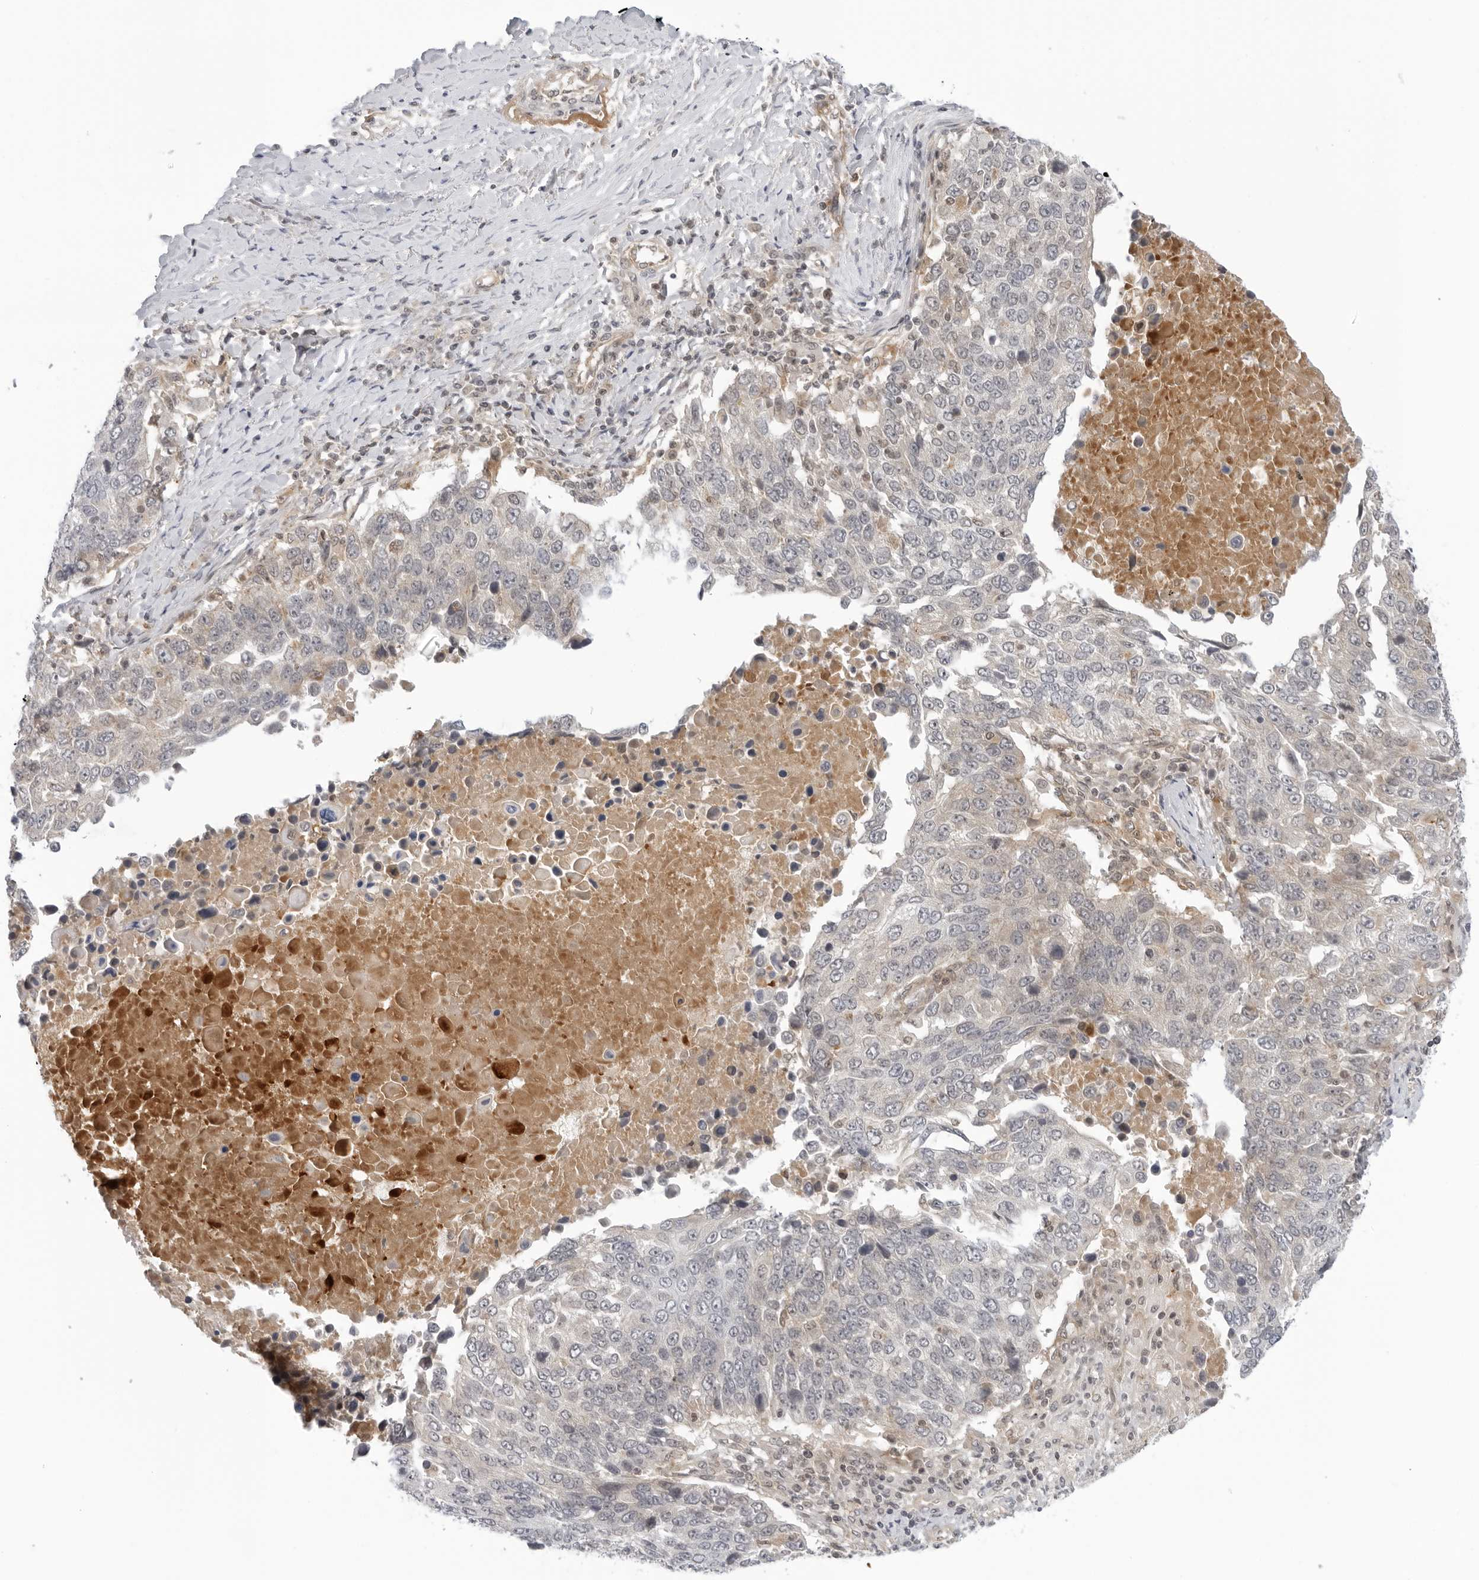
{"staining": {"intensity": "negative", "quantity": "none", "location": "none"}, "tissue": "lung cancer", "cell_type": "Tumor cells", "image_type": "cancer", "snomed": [{"axis": "morphology", "description": "Squamous cell carcinoma, NOS"}, {"axis": "topography", "description": "Lung"}], "caption": "Image shows no protein staining in tumor cells of lung cancer (squamous cell carcinoma) tissue. (Immunohistochemistry (ihc), brightfield microscopy, high magnification).", "gene": "SUGCT", "patient": {"sex": "male", "age": 66}}